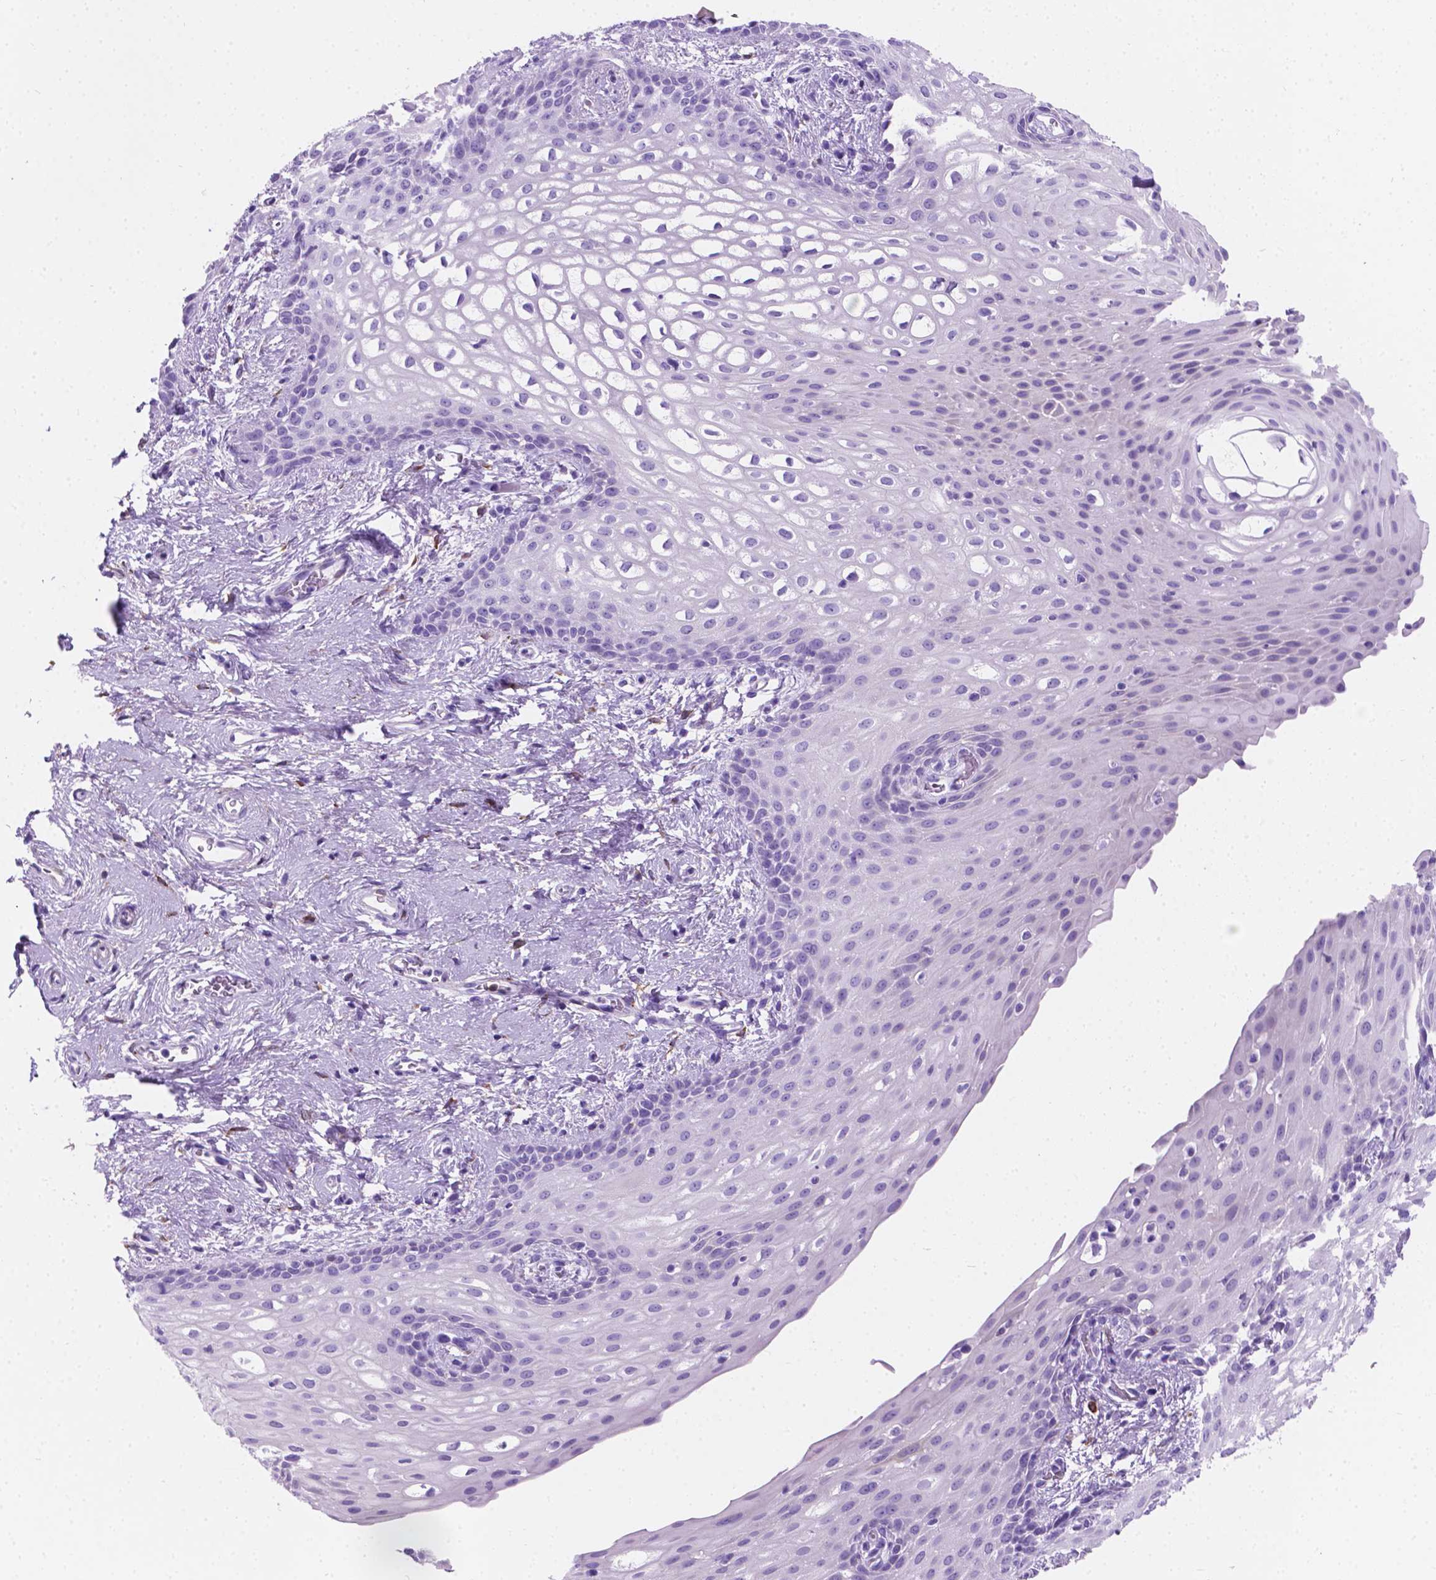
{"staining": {"intensity": "moderate", "quantity": "<25%", "location": "cytoplasmic/membranous"}, "tissue": "skin", "cell_type": "Epidermal cells", "image_type": "normal", "snomed": [{"axis": "morphology", "description": "Normal tissue, NOS"}, {"axis": "topography", "description": "Anal"}], "caption": "A brown stain shows moderate cytoplasmic/membranous positivity of a protein in epidermal cells of unremarkable skin.", "gene": "MACF1", "patient": {"sex": "female", "age": 46}}